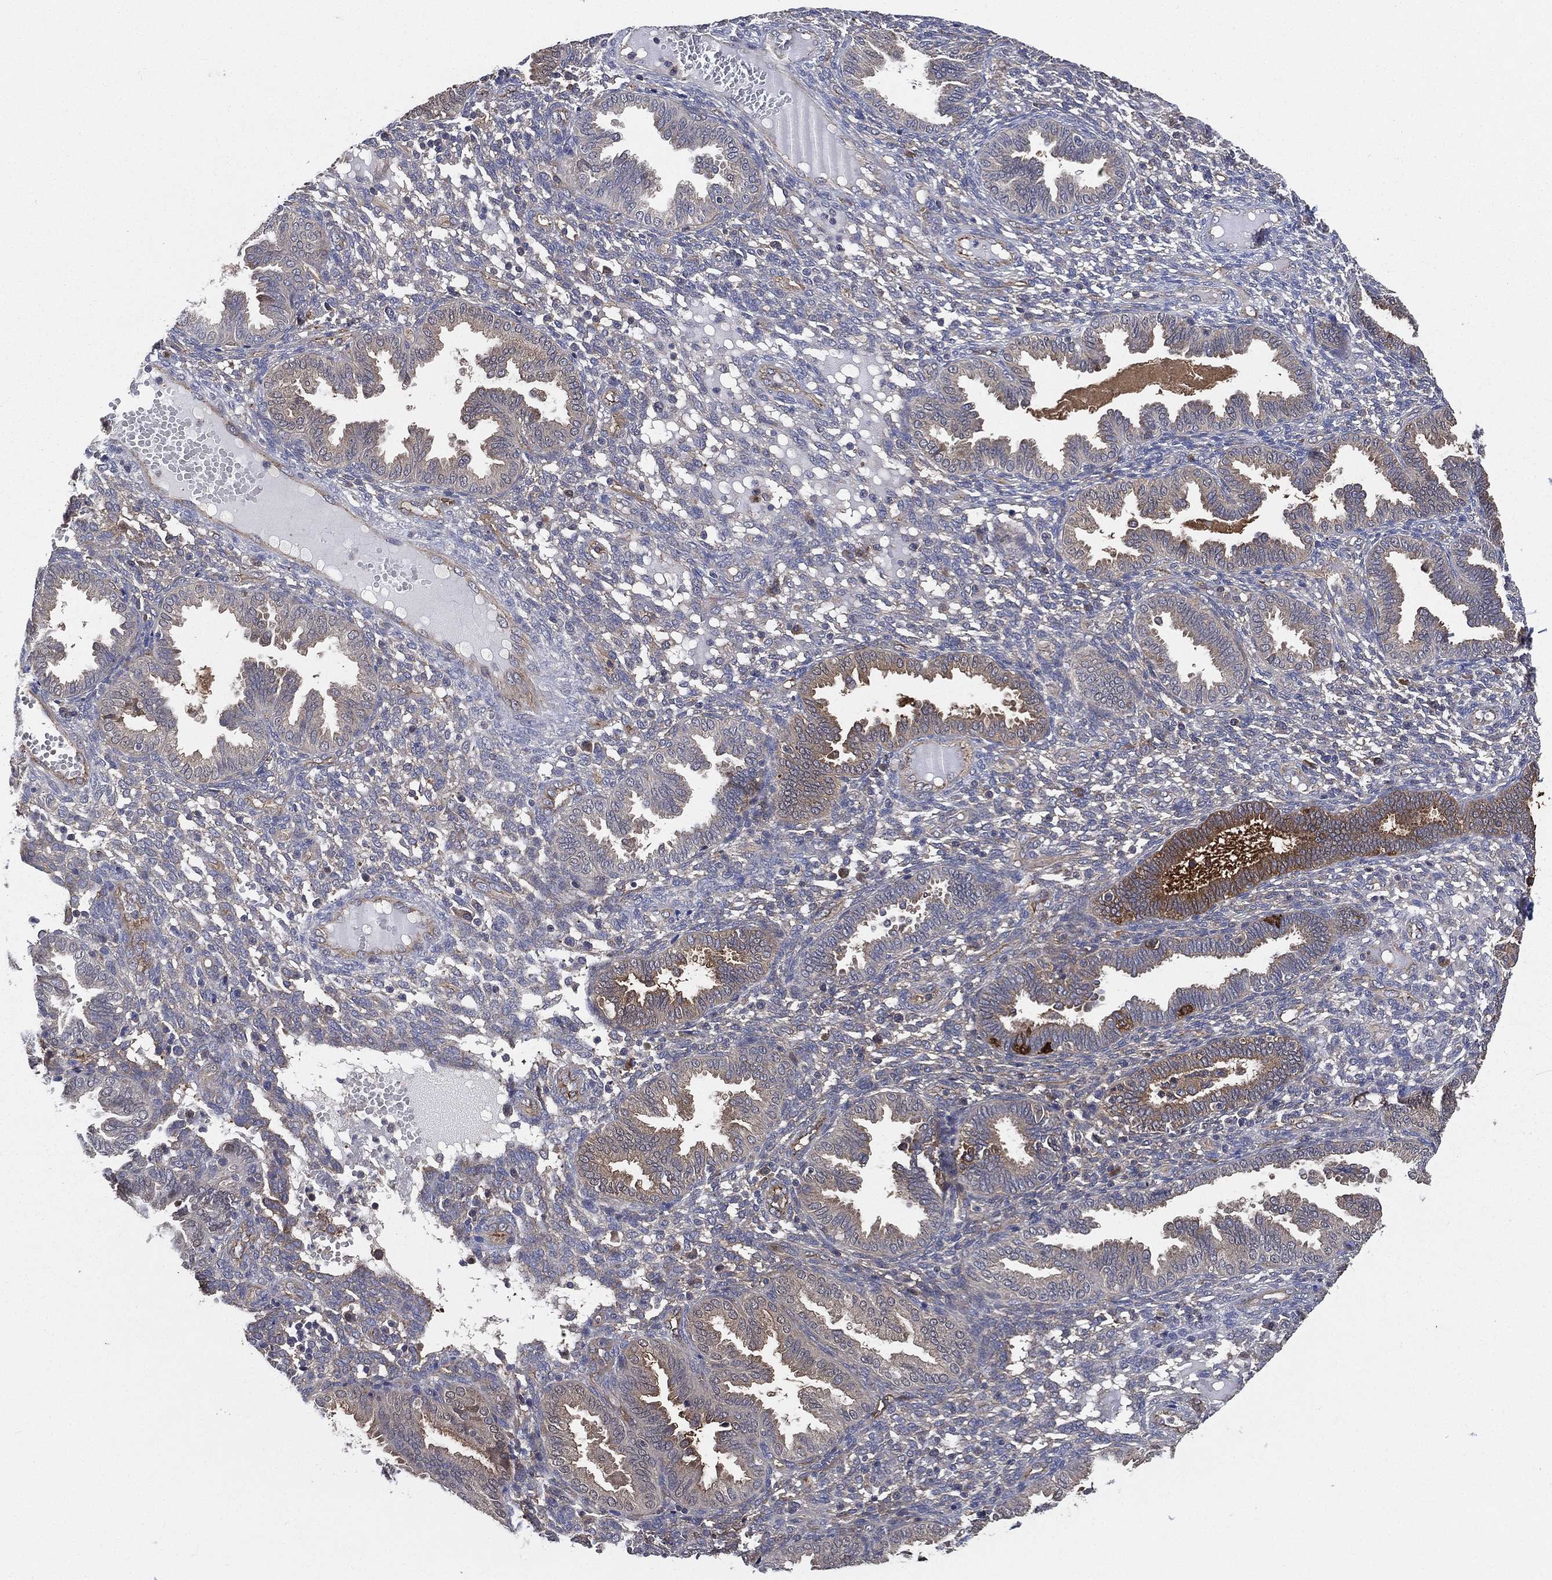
{"staining": {"intensity": "negative", "quantity": "none", "location": "none"}, "tissue": "endometrium", "cell_type": "Cells in endometrial stroma", "image_type": "normal", "snomed": [{"axis": "morphology", "description": "Normal tissue, NOS"}, {"axis": "topography", "description": "Endometrium"}], "caption": "This is an IHC image of normal human endometrium. There is no staining in cells in endometrial stroma.", "gene": "SMPD3", "patient": {"sex": "female", "age": 42}}